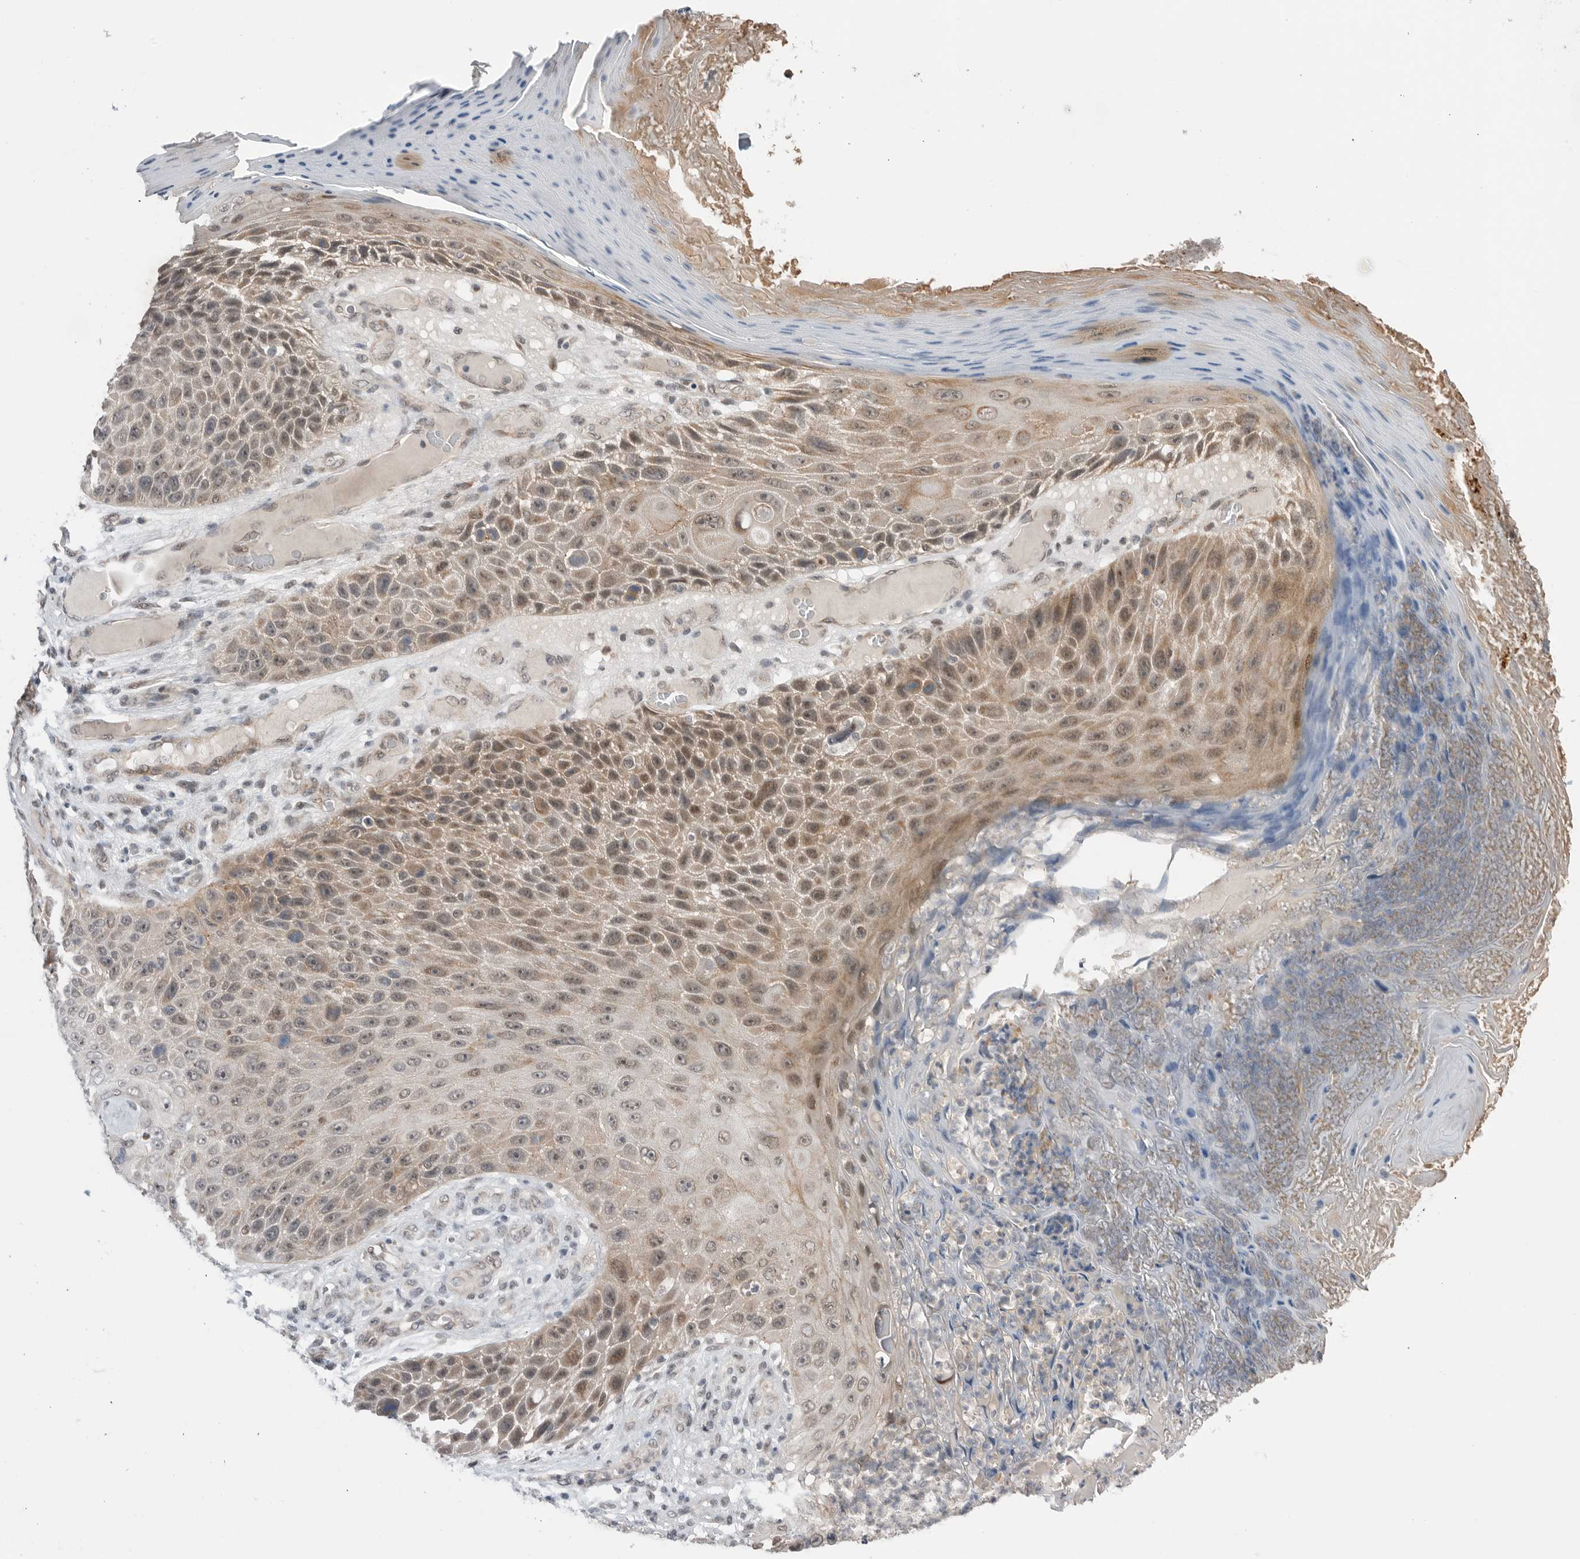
{"staining": {"intensity": "moderate", "quantity": "25%-75%", "location": "cytoplasmic/membranous,nuclear"}, "tissue": "skin cancer", "cell_type": "Tumor cells", "image_type": "cancer", "snomed": [{"axis": "morphology", "description": "Squamous cell carcinoma, NOS"}, {"axis": "topography", "description": "Skin"}], "caption": "An IHC image of neoplastic tissue is shown. Protein staining in brown highlights moderate cytoplasmic/membranous and nuclear positivity in skin cancer within tumor cells.", "gene": "NTAQ1", "patient": {"sex": "female", "age": 88}}